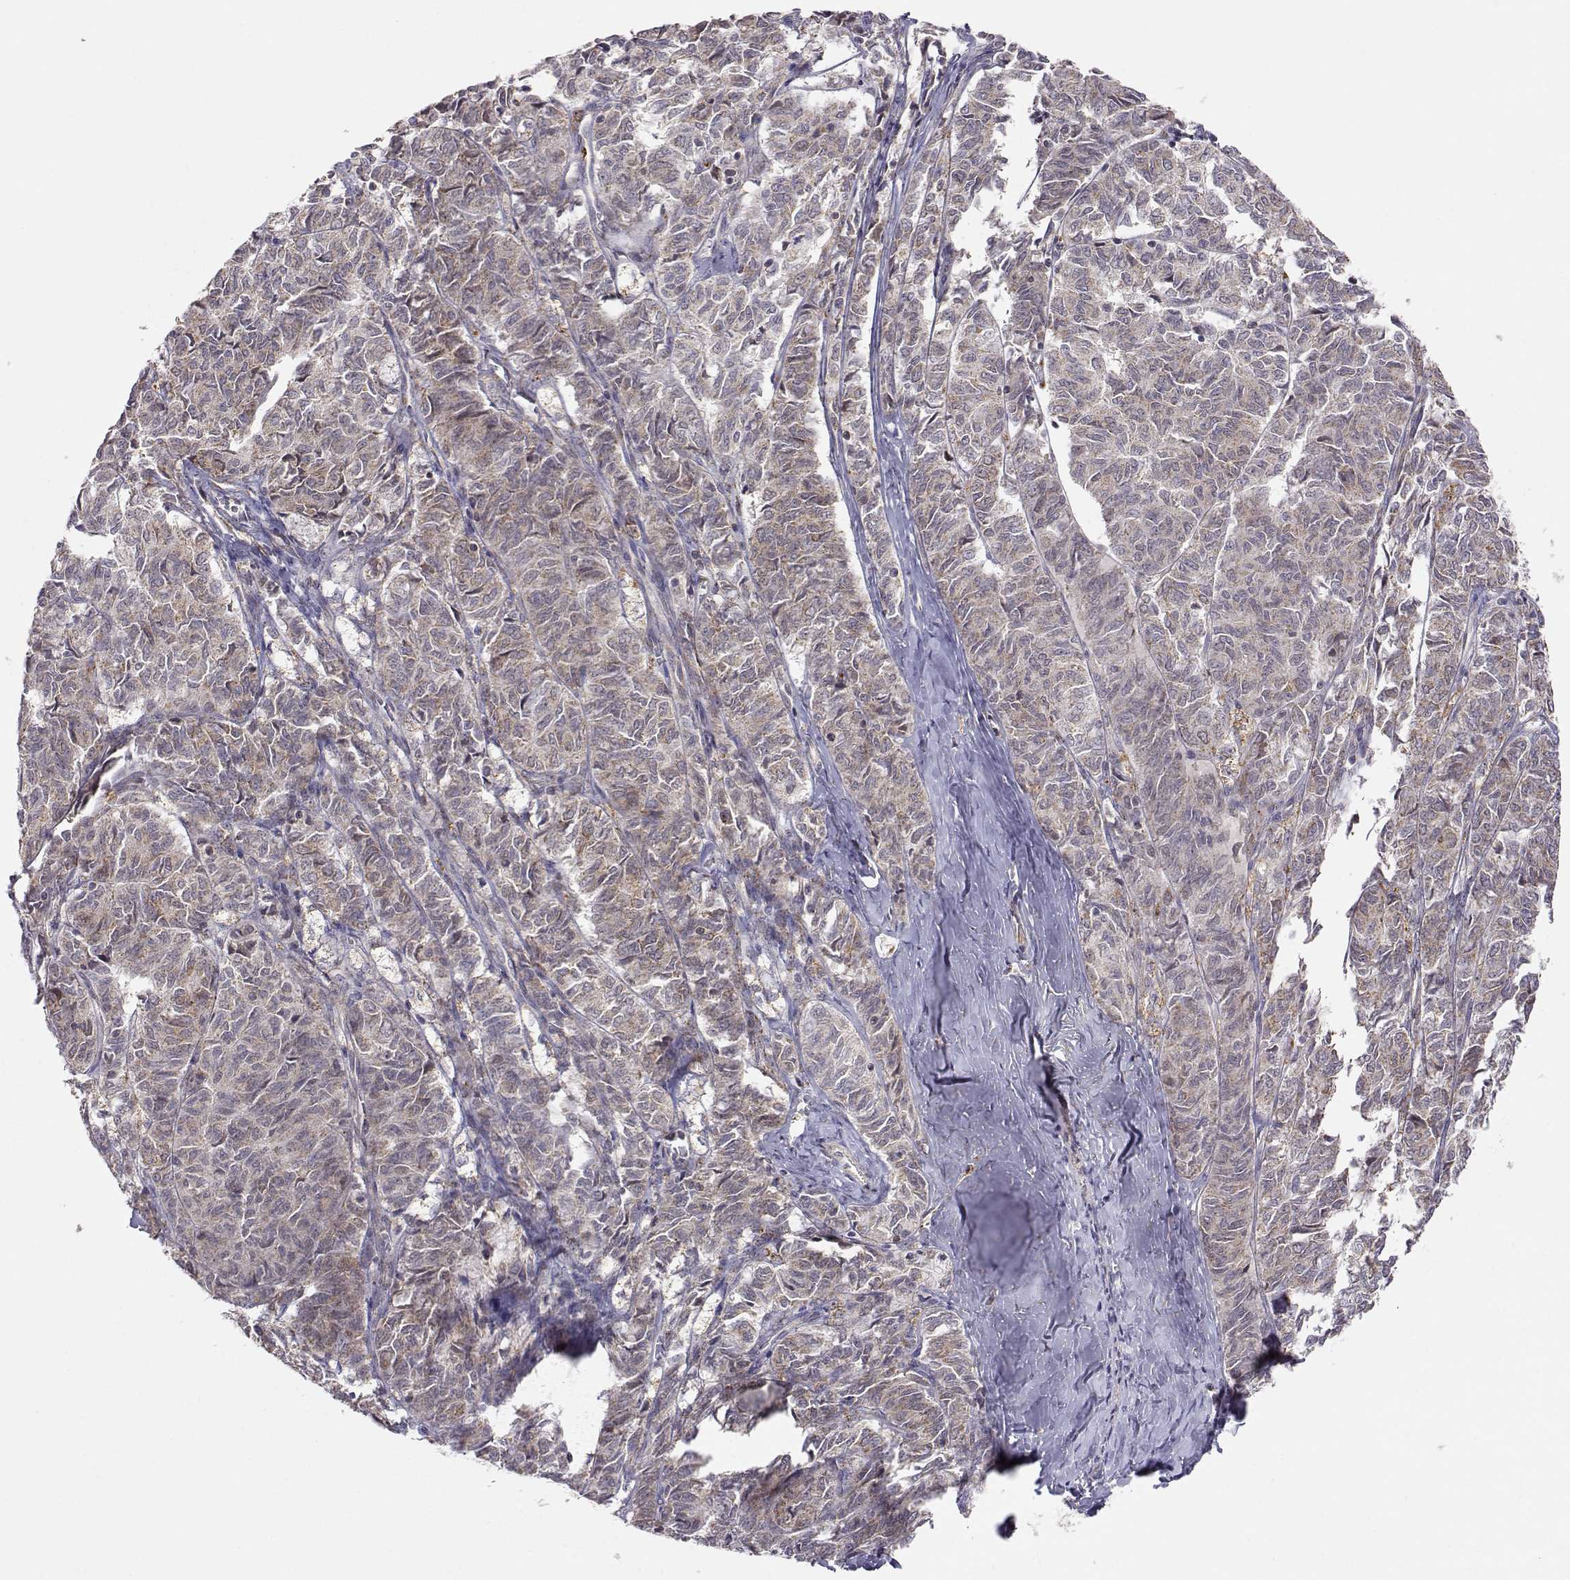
{"staining": {"intensity": "weak", "quantity": ">75%", "location": "cytoplasmic/membranous"}, "tissue": "ovarian cancer", "cell_type": "Tumor cells", "image_type": "cancer", "snomed": [{"axis": "morphology", "description": "Carcinoma, endometroid"}, {"axis": "topography", "description": "Ovary"}], "caption": "Weak cytoplasmic/membranous expression is seen in about >75% of tumor cells in ovarian endometroid carcinoma.", "gene": "EXOG", "patient": {"sex": "female", "age": 80}}